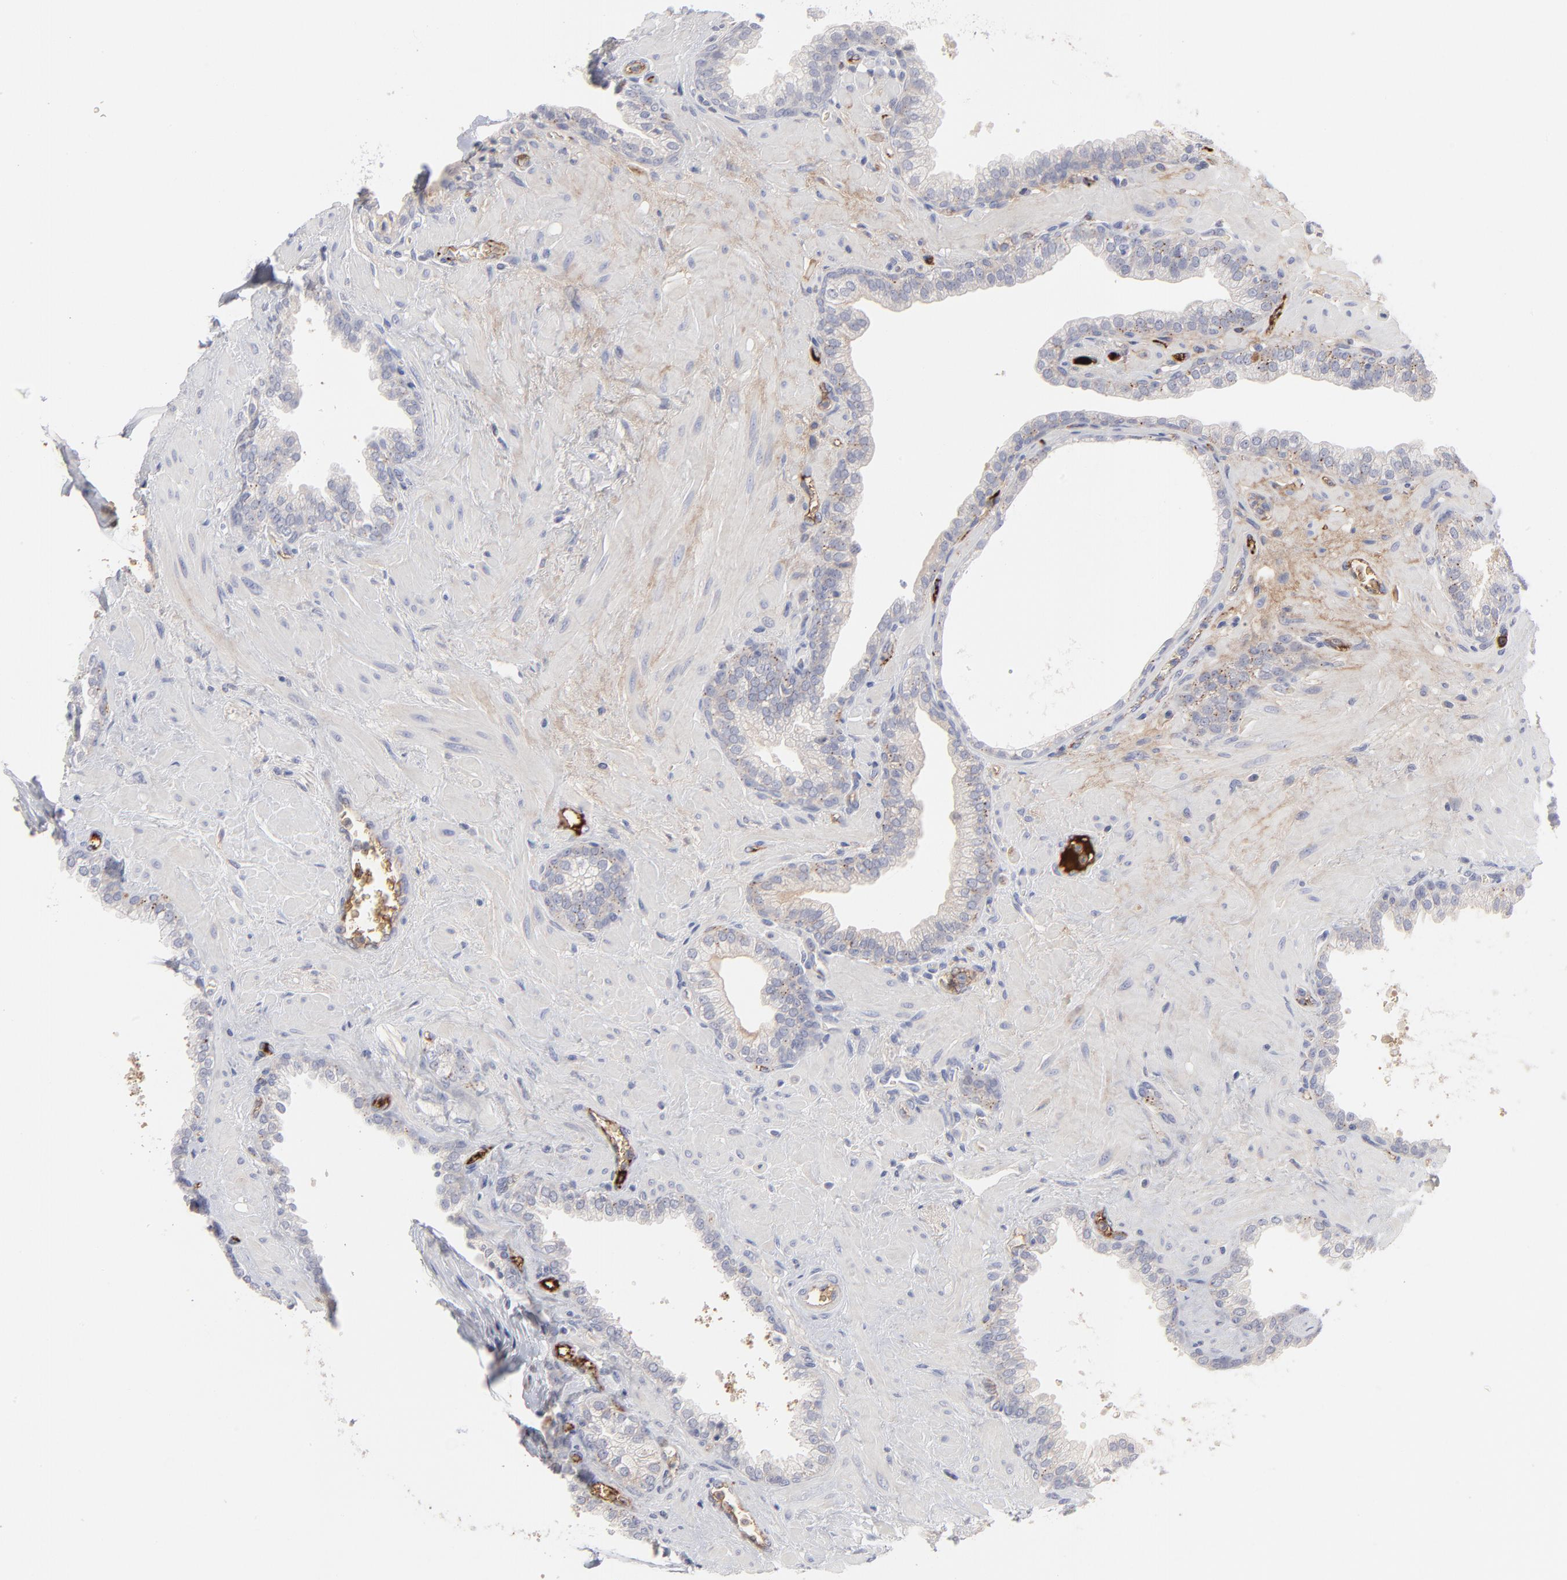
{"staining": {"intensity": "negative", "quantity": "none", "location": "none"}, "tissue": "prostate", "cell_type": "Glandular cells", "image_type": "normal", "snomed": [{"axis": "morphology", "description": "Normal tissue, NOS"}, {"axis": "topography", "description": "Prostate"}], "caption": "Protein analysis of unremarkable prostate reveals no significant positivity in glandular cells.", "gene": "CCR3", "patient": {"sex": "male", "age": 60}}